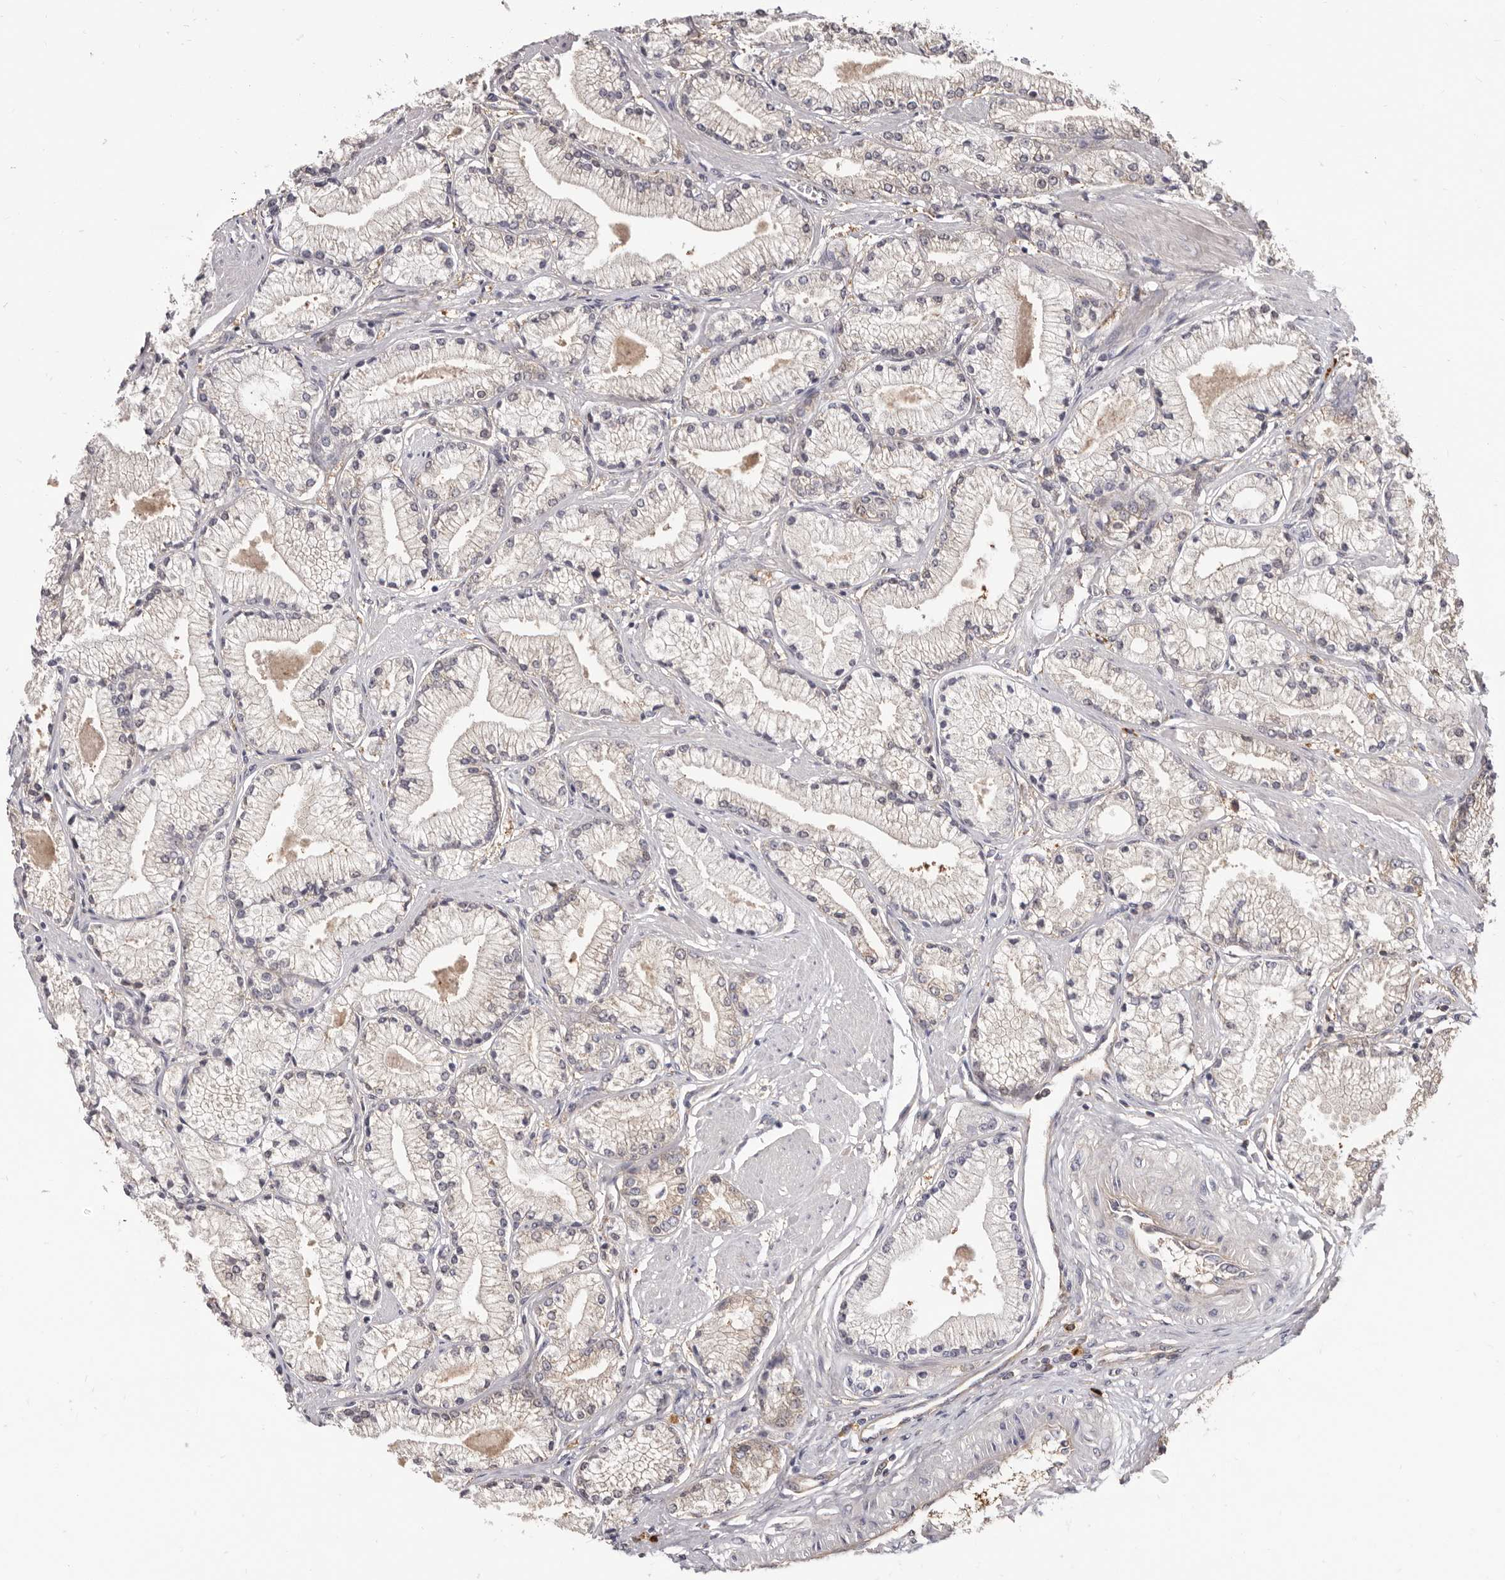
{"staining": {"intensity": "weak", "quantity": "<25%", "location": "cytoplasmic/membranous"}, "tissue": "prostate cancer", "cell_type": "Tumor cells", "image_type": "cancer", "snomed": [{"axis": "morphology", "description": "Adenocarcinoma, High grade"}, {"axis": "topography", "description": "Prostate"}], "caption": "The image reveals no staining of tumor cells in adenocarcinoma (high-grade) (prostate). (DAB IHC with hematoxylin counter stain).", "gene": "ADAMTS20", "patient": {"sex": "male", "age": 50}}